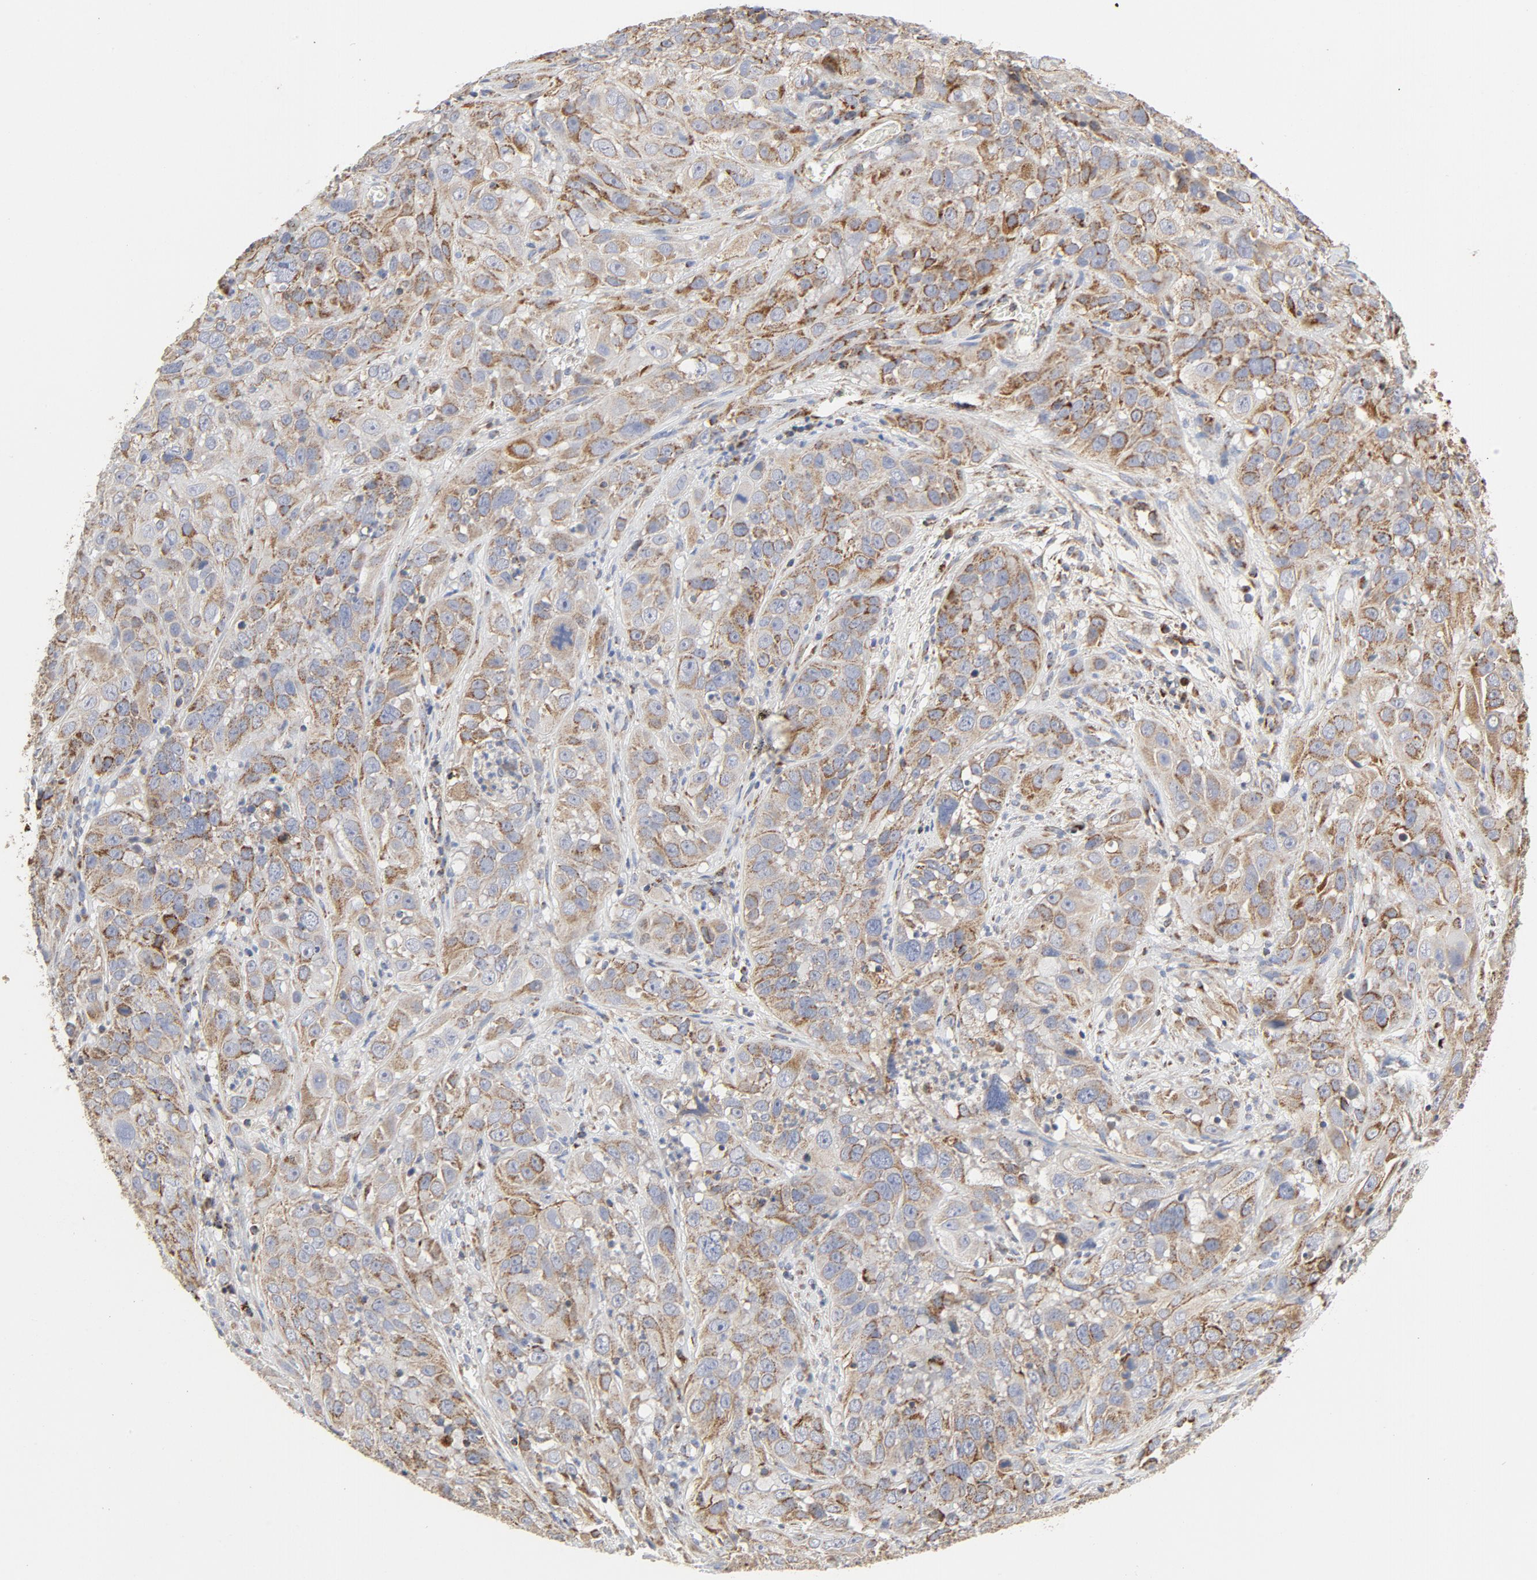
{"staining": {"intensity": "moderate", "quantity": ">75%", "location": "cytoplasmic/membranous"}, "tissue": "cervical cancer", "cell_type": "Tumor cells", "image_type": "cancer", "snomed": [{"axis": "morphology", "description": "Squamous cell carcinoma, NOS"}, {"axis": "topography", "description": "Cervix"}], "caption": "Approximately >75% of tumor cells in human cervical cancer (squamous cell carcinoma) demonstrate moderate cytoplasmic/membranous protein staining as visualized by brown immunohistochemical staining.", "gene": "PCNX4", "patient": {"sex": "female", "age": 32}}